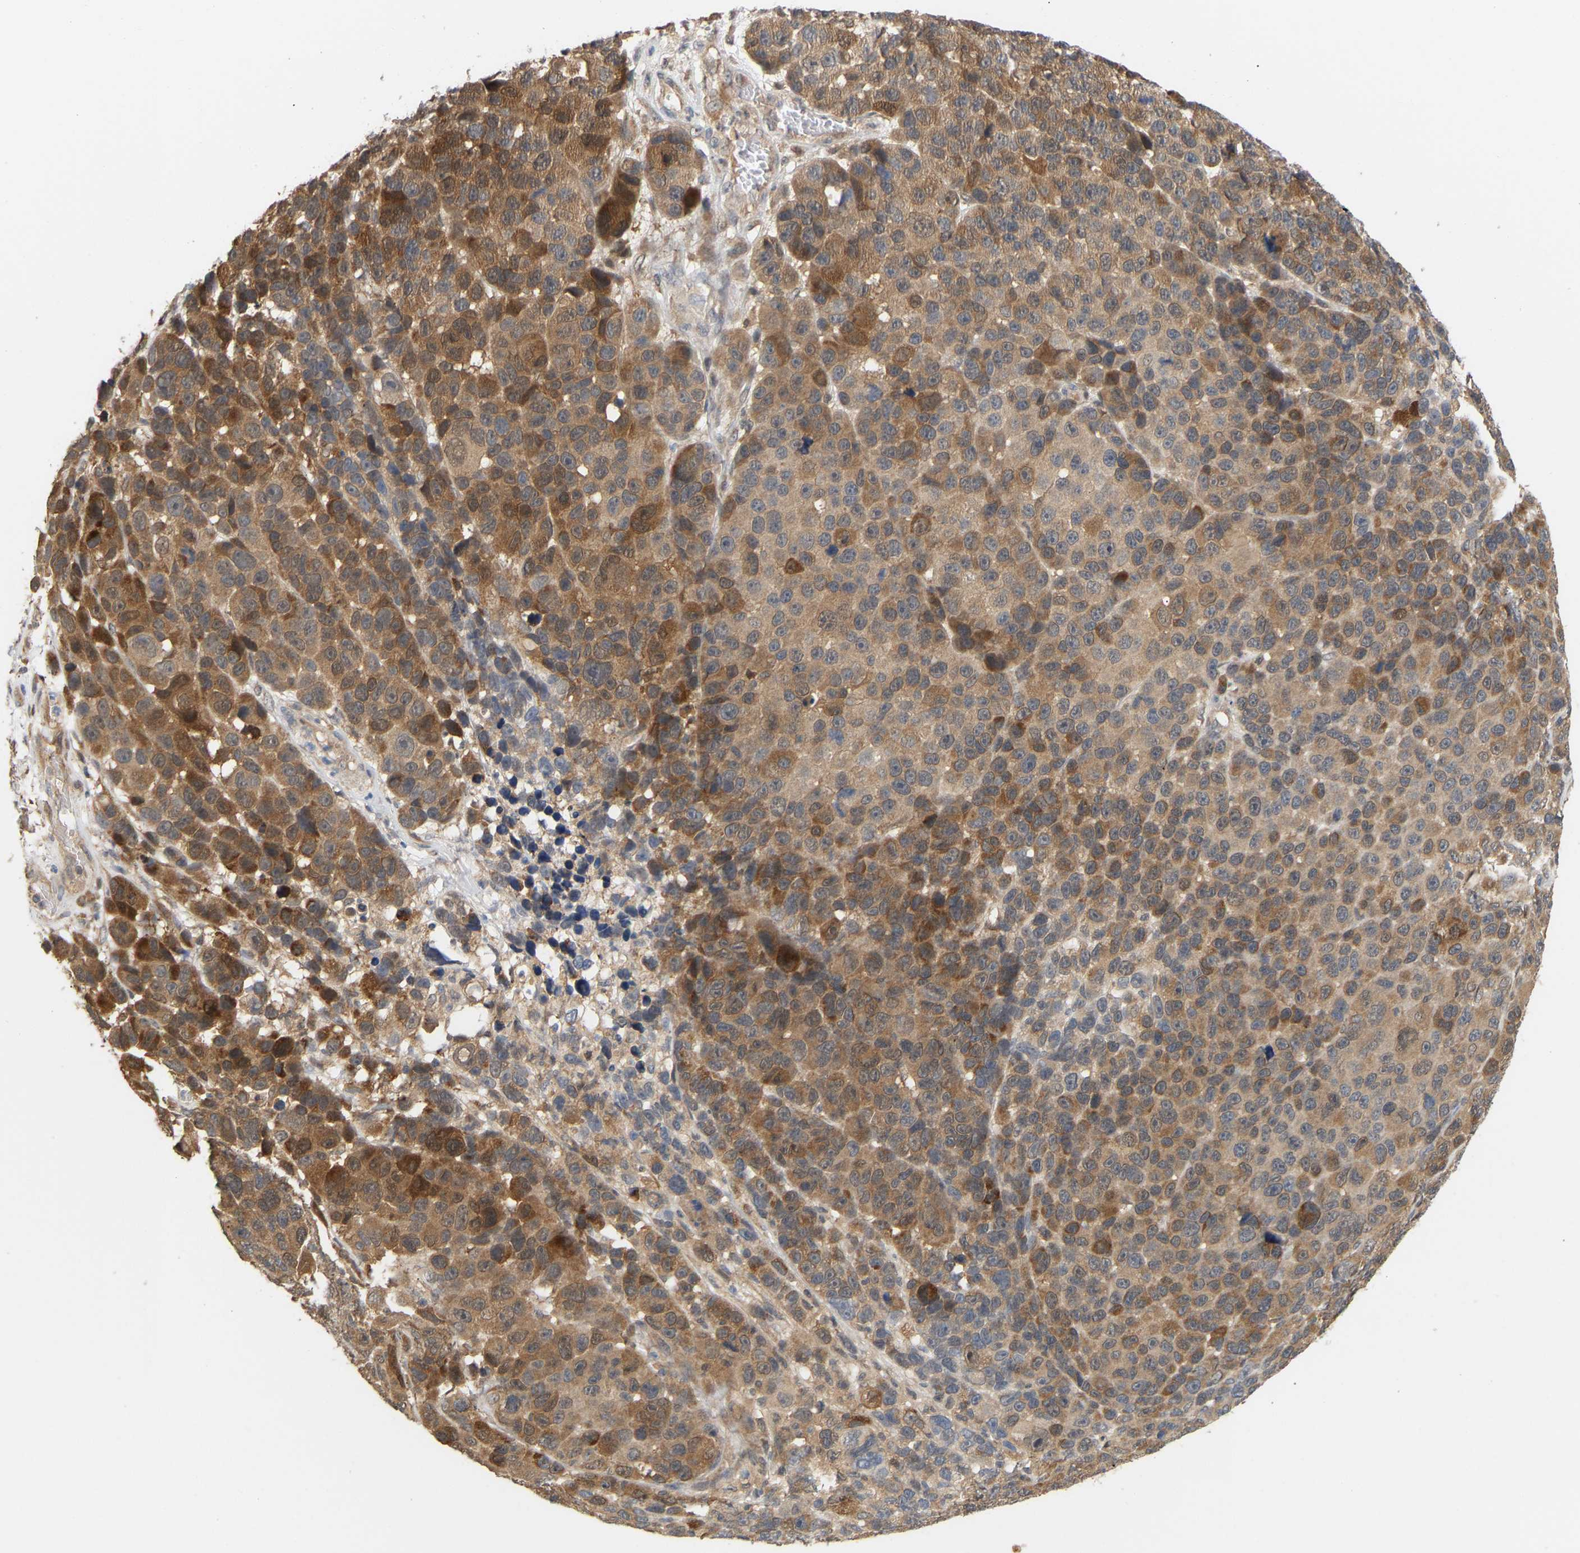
{"staining": {"intensity": "moderate", "quantity": ">75%", "location": "cytoplasmic/membranous"}, "tissue": "melanoma", "cell_type": "Tumor cells", "image_type": "cancer", "snomed": [{"axis": "morphology", "description": "Malignant melanoma, NOS"}, {"axis": "topography", "description": "Skin"}], "caption": "Melanoma stained for a protein (brown) demonstrates moderate cytoplasmic/membranous positive expression in about >75% of tumor cells.", "gene": "TPMT", "patient": {"sex": "male", "age": 53}}